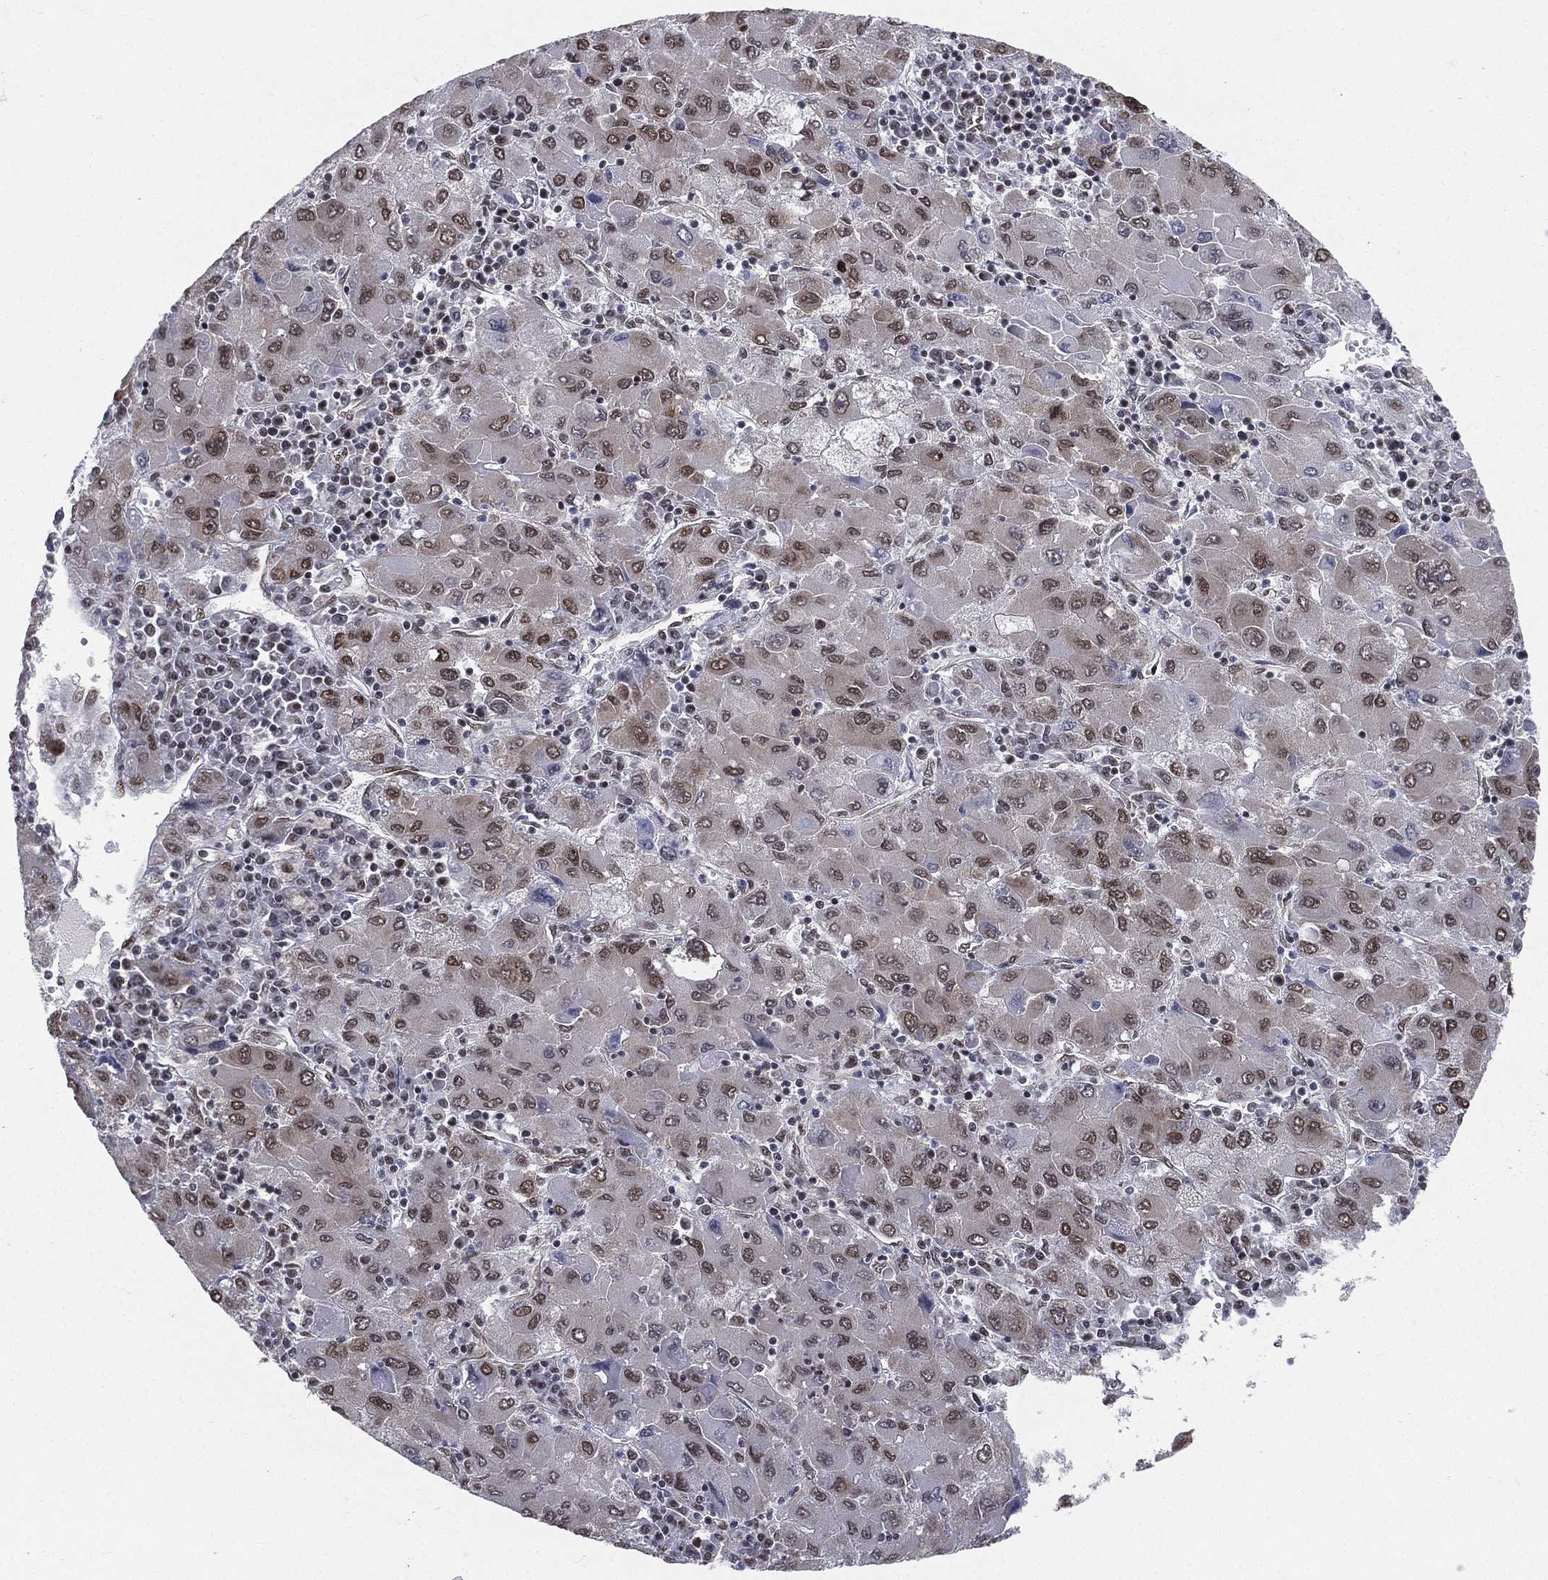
{"staining": {"intensity": "moderate", "quantity": "25%-75%", "location": "nuclear"}, "tissue": "liver cancer", "cell_type": "Tumor cells", "image_type": "cancer", "snomed": [{"axis": "morphology", "description": "Carcinoma, Hepatocellular, NOS"}, {"axis": "topography", "description": "Liver"}], "caption": "The immunohistochemical stain highlights moderate nuclear positivity in tumor cells of liver cancer (hepatocellular carcinoma) tissue.", "gene": "FUBP3", "patient": {"sex": "male", "age": 75}}